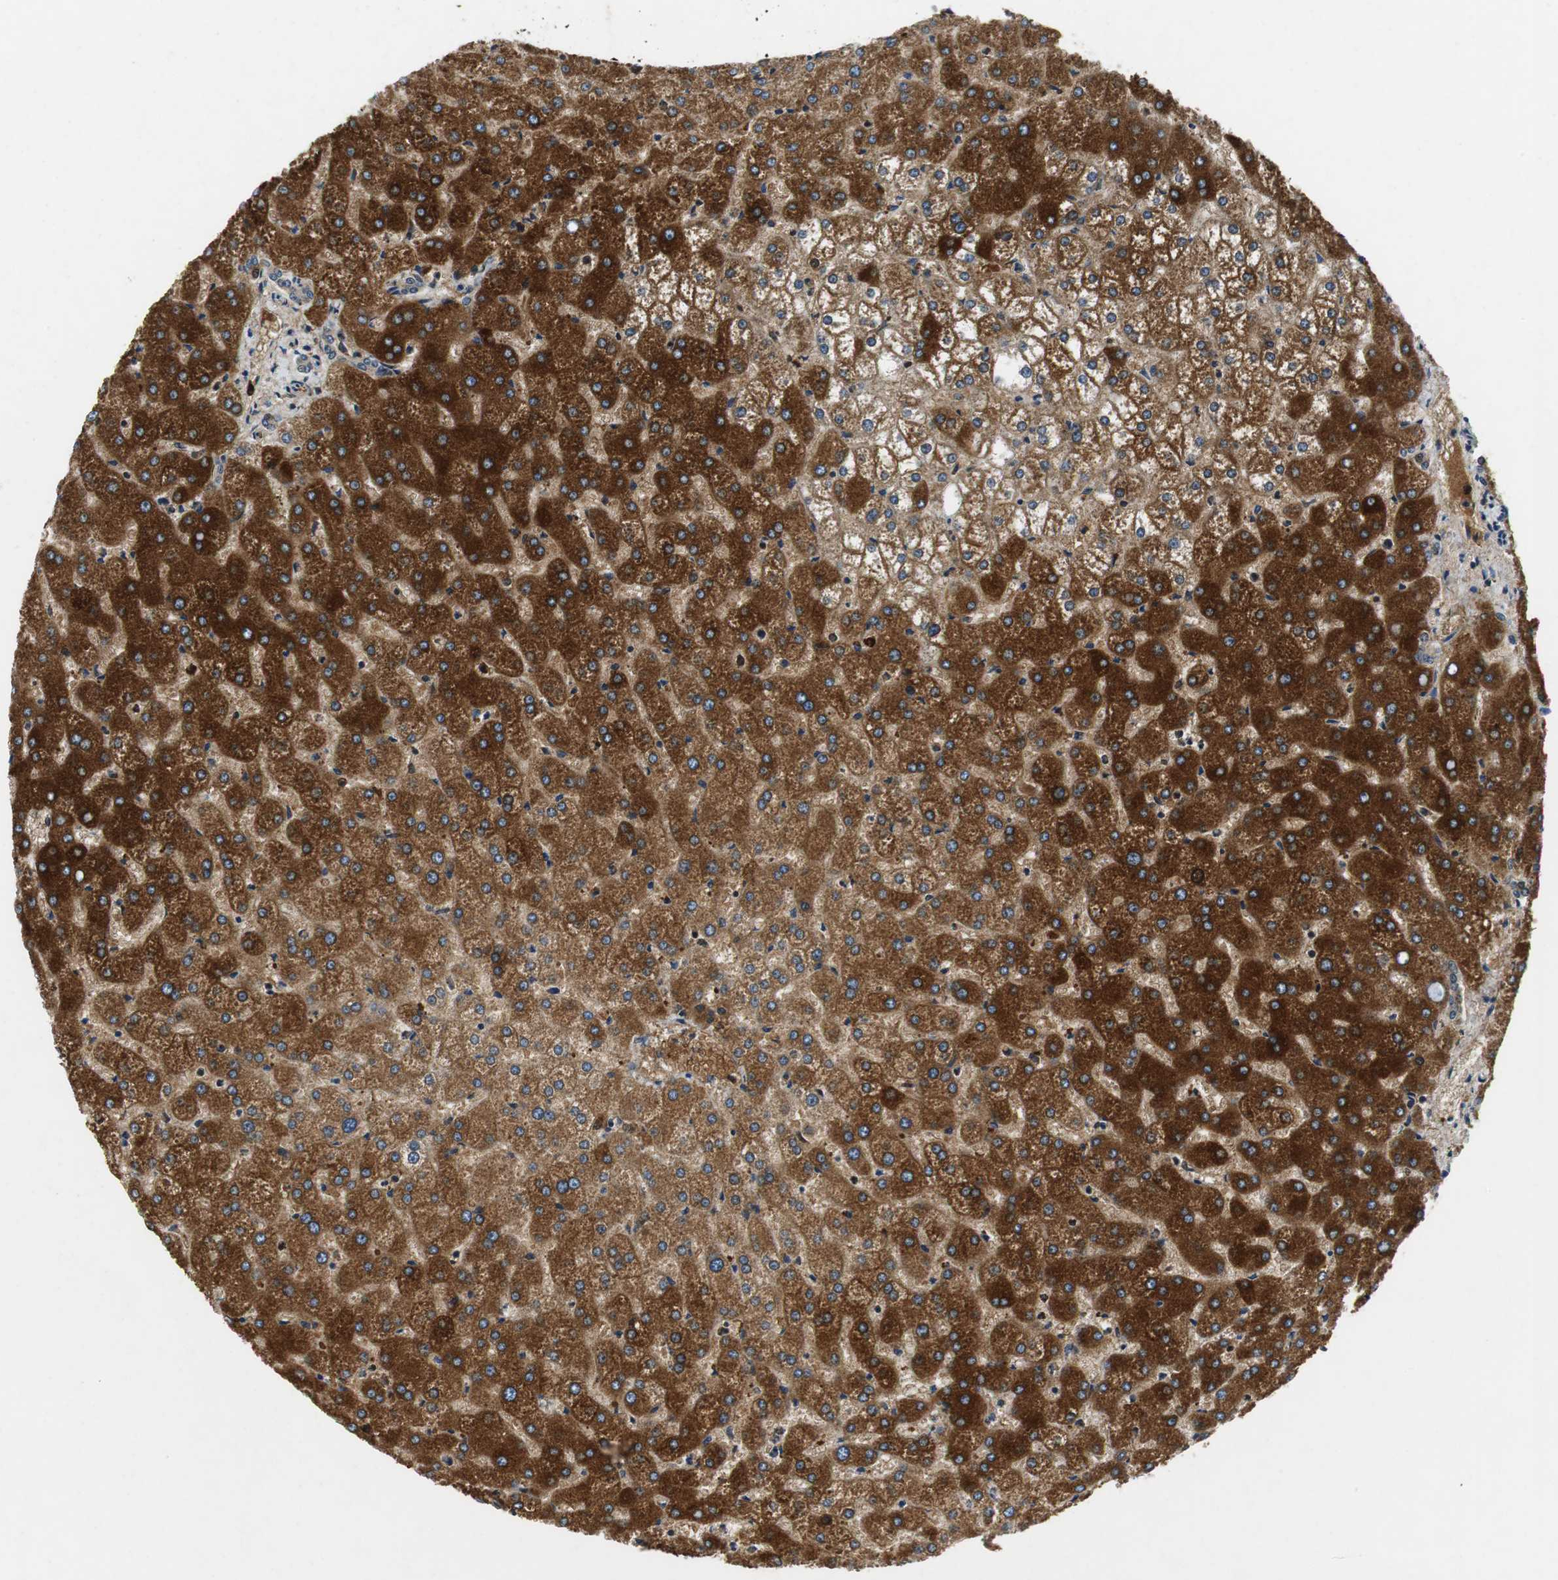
{"staining": {"intensity": "weak", "quantity": ">75%", "location": "cytoplasmic/membranous"}, "tissue": "liver", "cell_type": "Cholangiocytes", "image_type": "normal", "snomed": [{"axis": "morphology", "description": "Normal tissue, NOS"}, {"axis": "topography", "description": "Liver"}], "caption": "Immunohistochemical staining of normal liver reveals >75% levels of weak cytoplasmic/membranous protein positivity in about >75% of cholangiocytes.", "gene": "ORM1", "patient": {"sex": "female", "age": 32}}